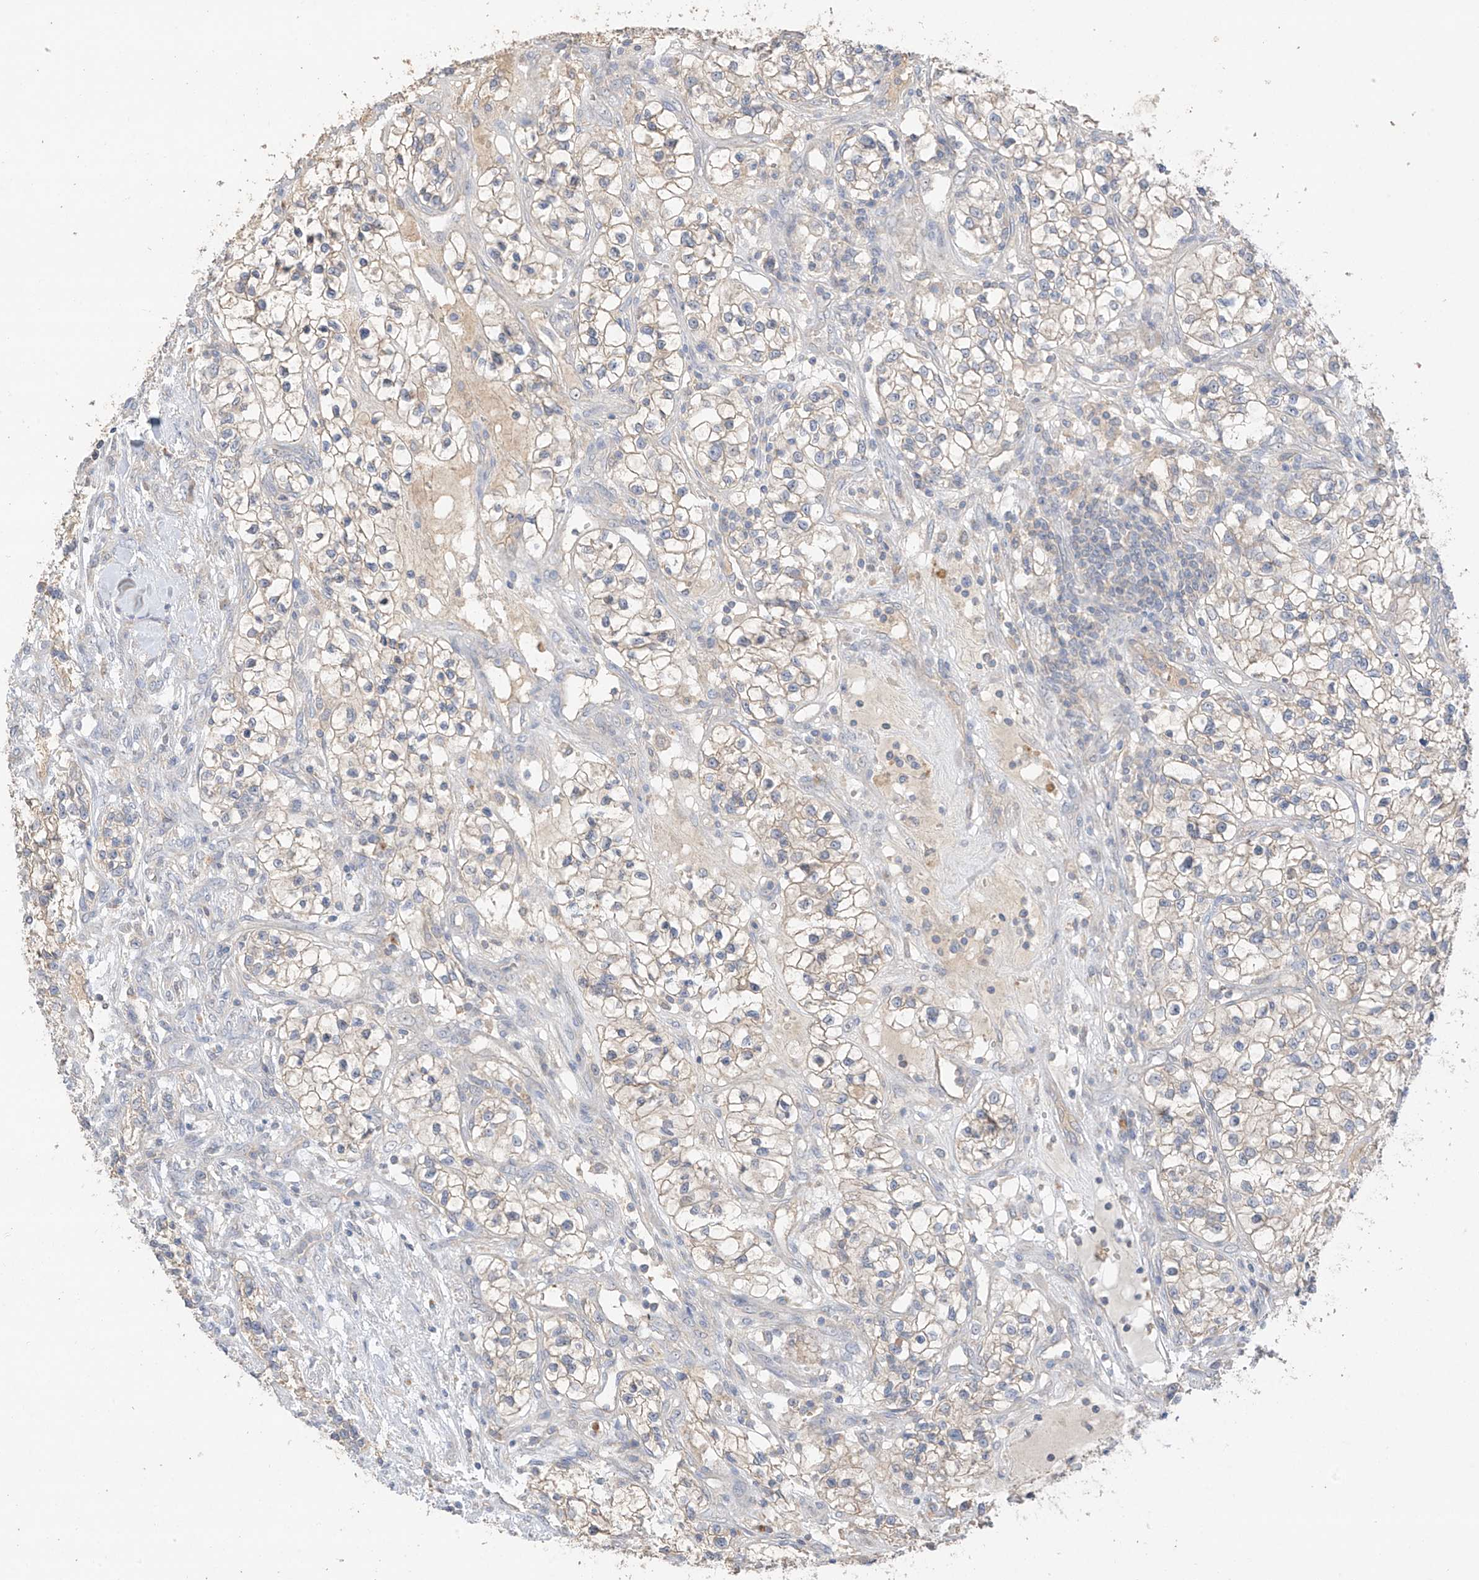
{"staining": {"intensity": "weak", "quantity": "<25%", "location": "cytoplasmic/membranous"}, "tissue": "renal cancer", "cell_type": "Tumor cells", "image_type": "cancer", "snomed": [{"axis": "morphology", "description": "Adenocarcinoma, NOS"}, {"axis": "topography", "description": "Kidney"}], "caption": "Immunohistochemical staining of renal cancer reveals no significant staining in tumor cells.", "gene": "CAPN13", "patient": {"sex": "female", "age": 57}}